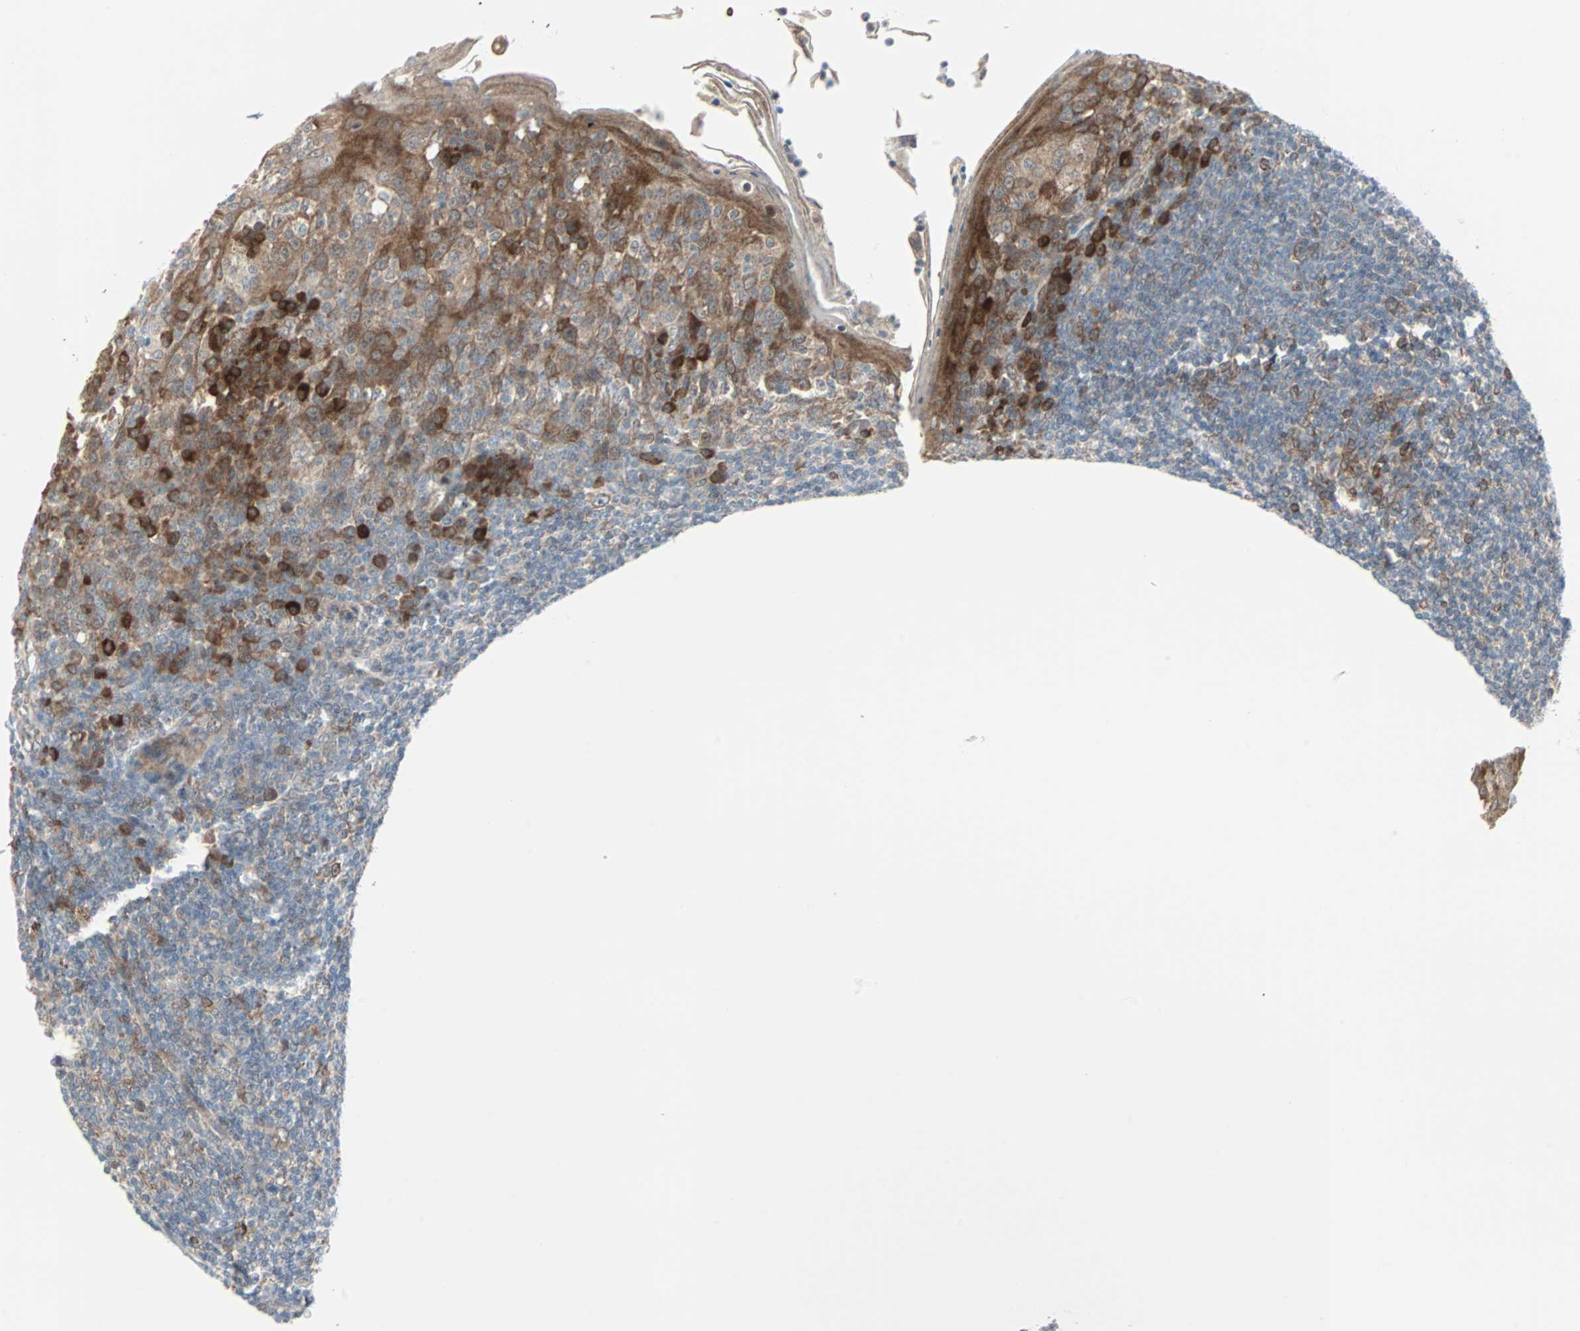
{"staining": {"intensity": "moderate", "quantity": ">75%", "location": "cytoplasmic/membranous,nuclear"}, "tissue": "tonsil", "cell_type": "Germinal center cells", "image_type": "normal", "snomed": [{"axis": "morphology", "description": "Normal tissue, NOS"}, {"axis": "topography", "description": "Tonsil"}], "caption": "Germinal center cells display medium levels of moderate cytoplasmic/membranous,nuclear positivity in about >75% of cells in normal tonsil.", "gene": "CASP3", "patient": {"sex": "male", "age": 31}}